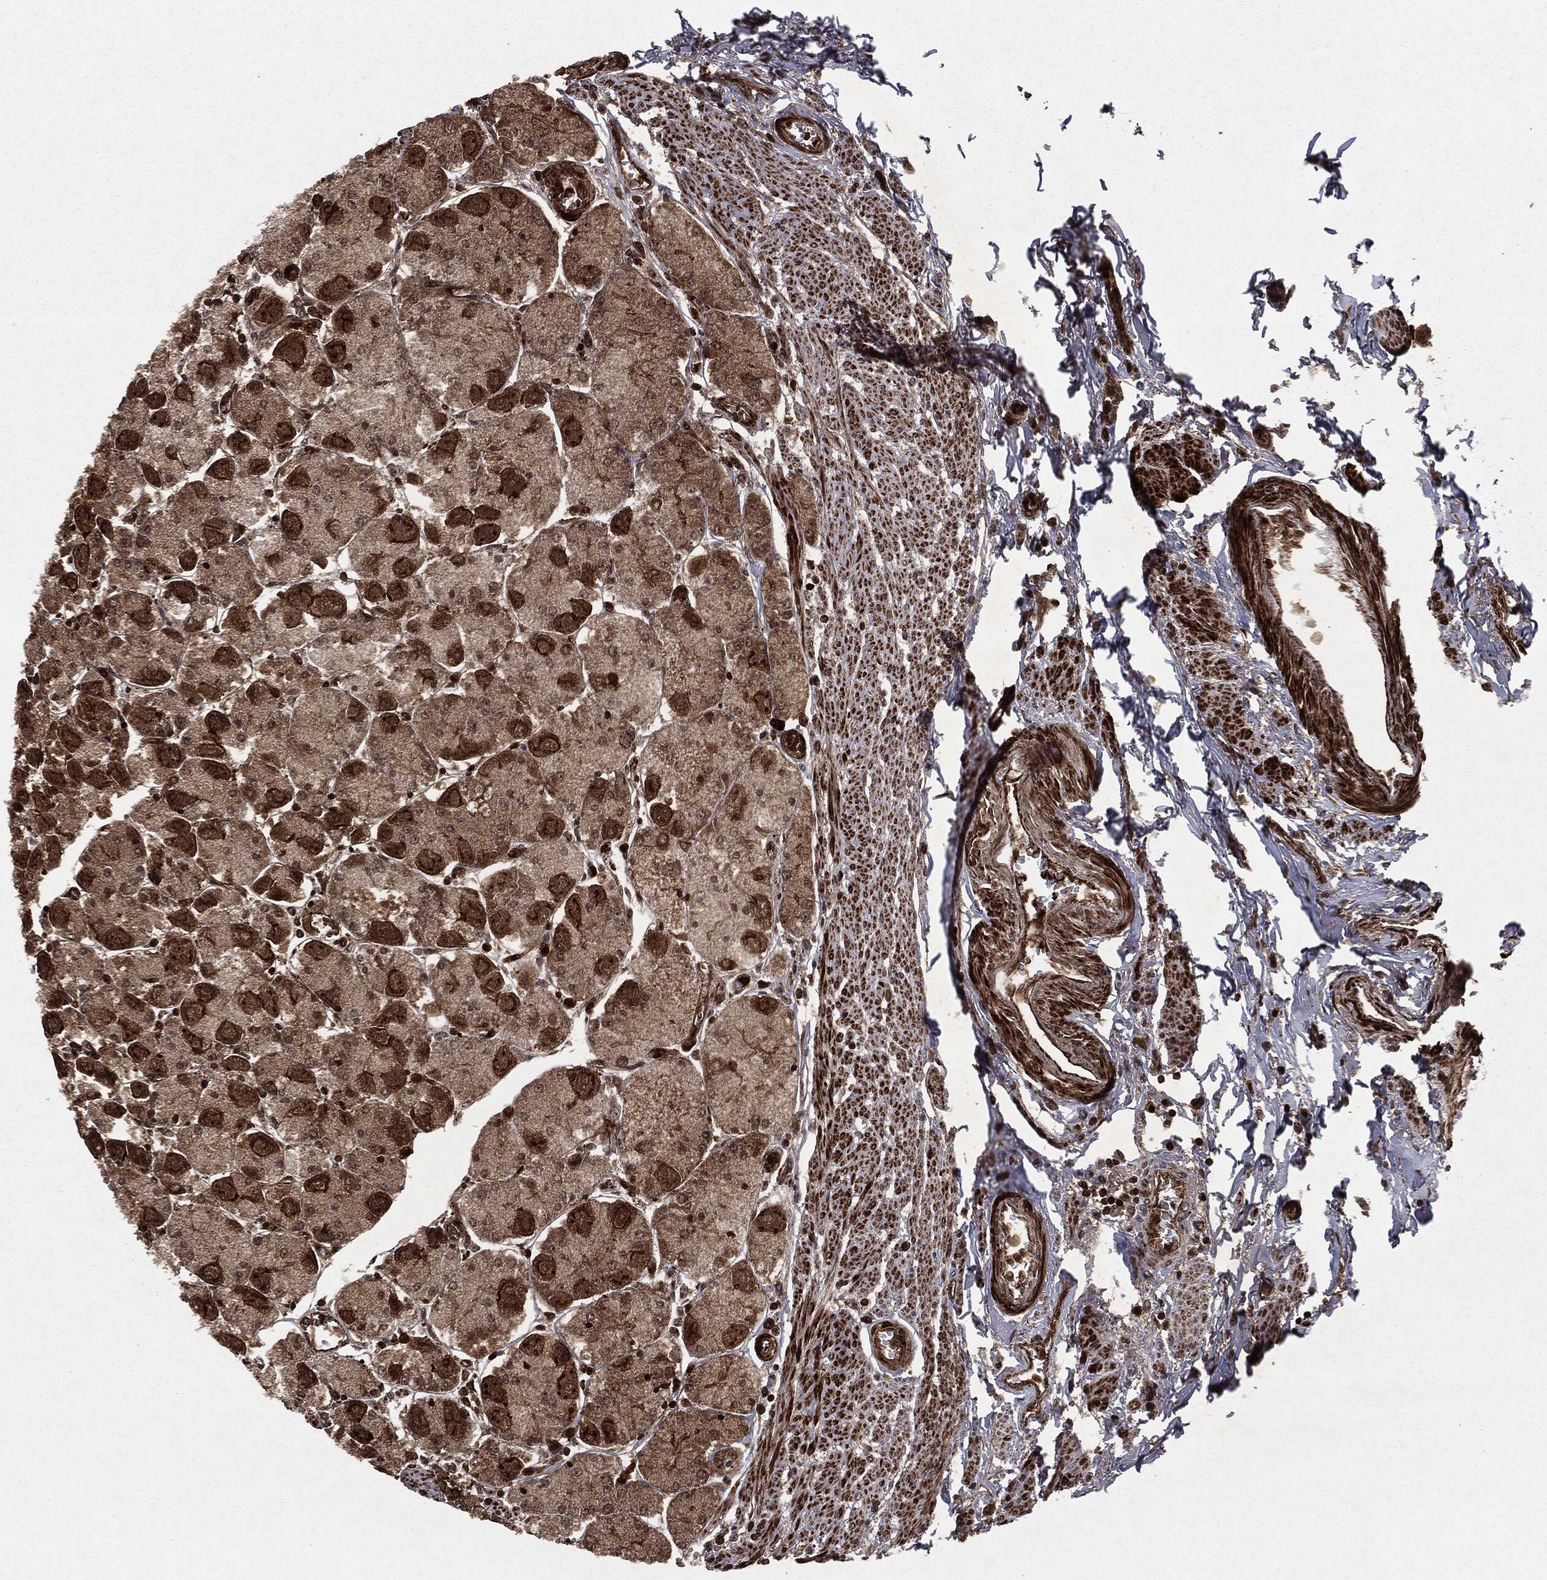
{"staining": {"intensity": "strong", "quantity": ">75%", "location": "cytoplasmic/membranous,nuclear"}, "tissue": "stomach", "cell_type": "Glandular cells", "image_type": "normal", "snomed": [{"axis": "morphology", "description": "Normal tissue, NOS"}, {"axis": "topography", "description": "Stomach"}], "caption": "The micrograph displays staining of unremarkable stomach, revealing strong cytoplasmic/membranous,nuclear protein positivity (brown color) within glandular cells.", "gene": "CARD6", "patient": {"sex": "male", "age": 70}}